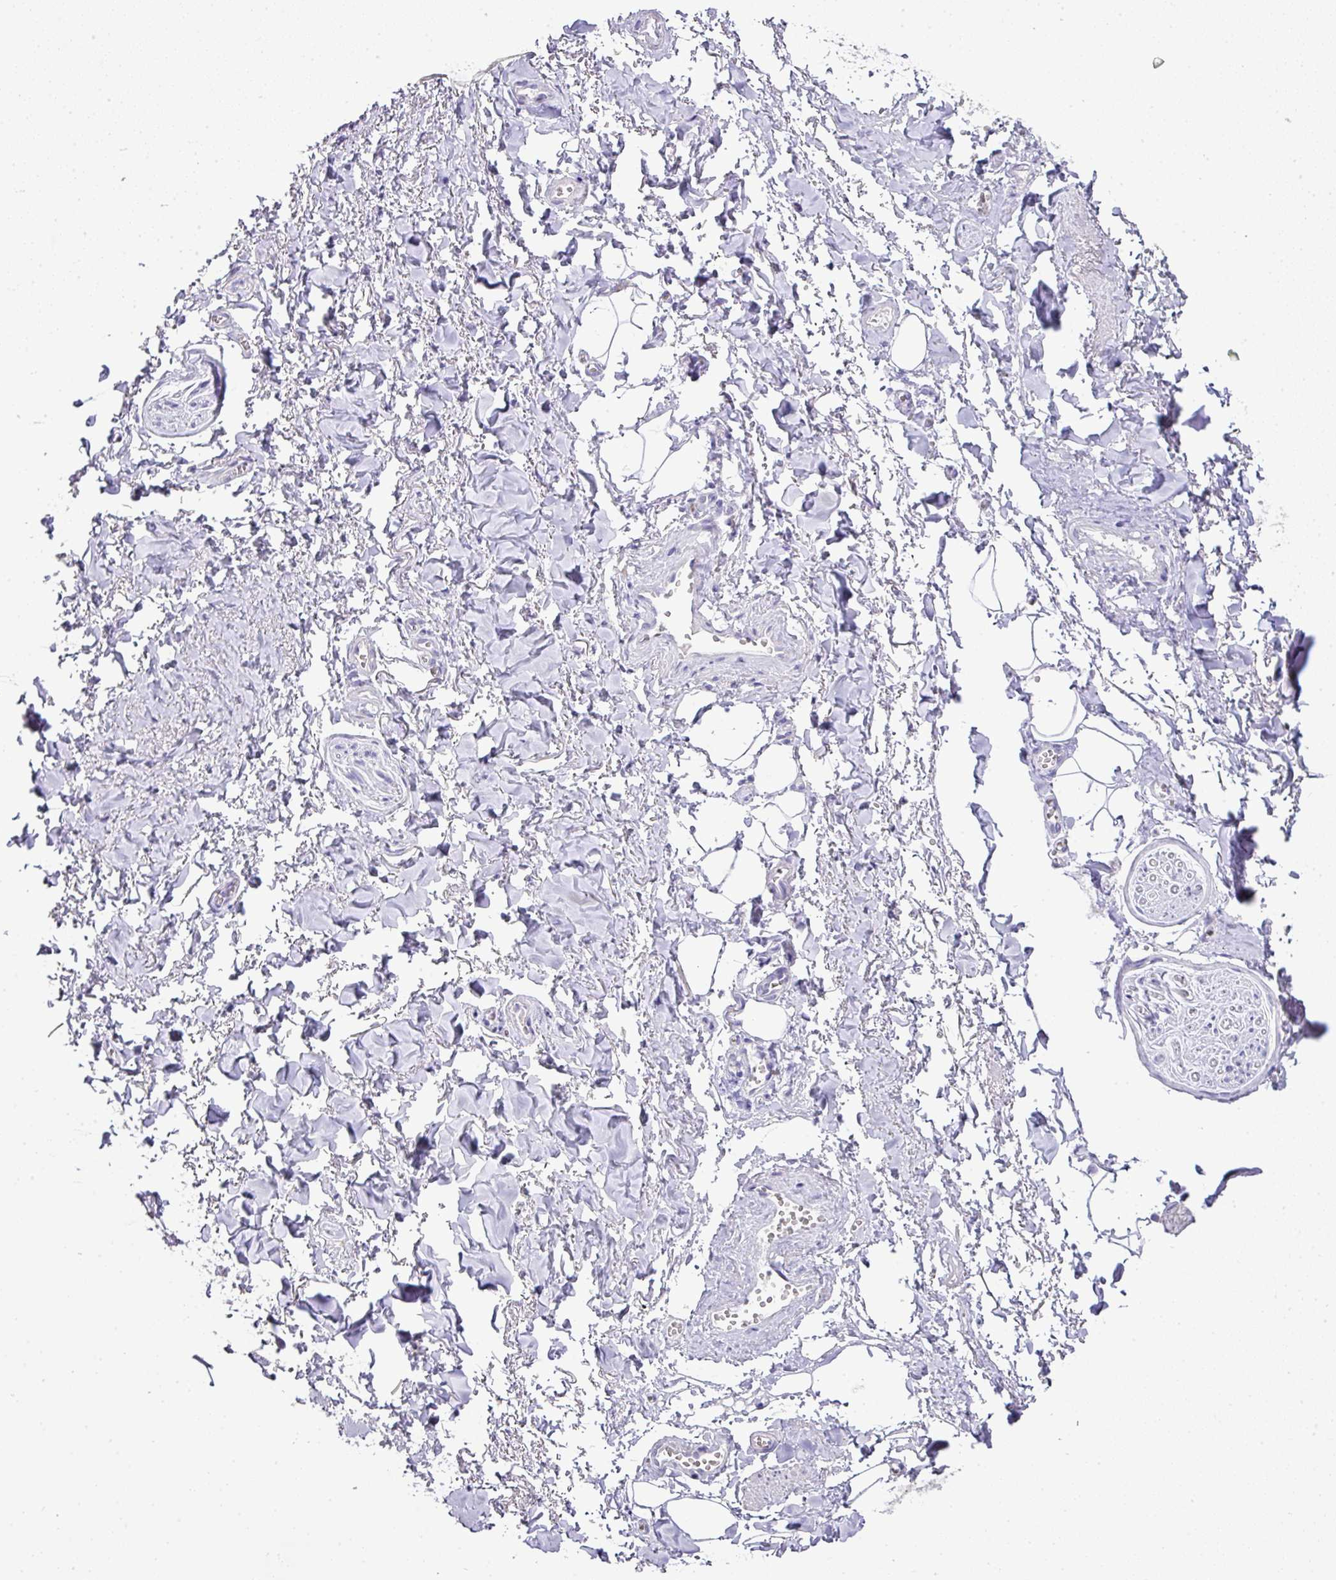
{"staining": {"intensity": "negative", "quantity": "none", "location": "none"}, "tissue": "adipose tissue", "cell_type": "Adipocytes", "image_type": "normal", "snomed": [{"axis": "morphology", "description": "Normal tissue, NOS"}, {"axis": "topography", "description": "Vulva"}, {"axis": "topography", "description": "Vagina"}, {"axis": "topography", "description": "Peripheral nerve tissue"}], "caption": "High power microscopy photomicrograph of an immunohistochemistry (IHC) photomicrograph of normal adipose tissue, revealing no significant positivity in adipocytes. Brightfield microscopy of immunohistochemistry stained with DAB (brown) and hematoxylin (blue), captured at high magnification.", "gene": "BCL11A", "patient": {"sex": "female", "age": 66}}